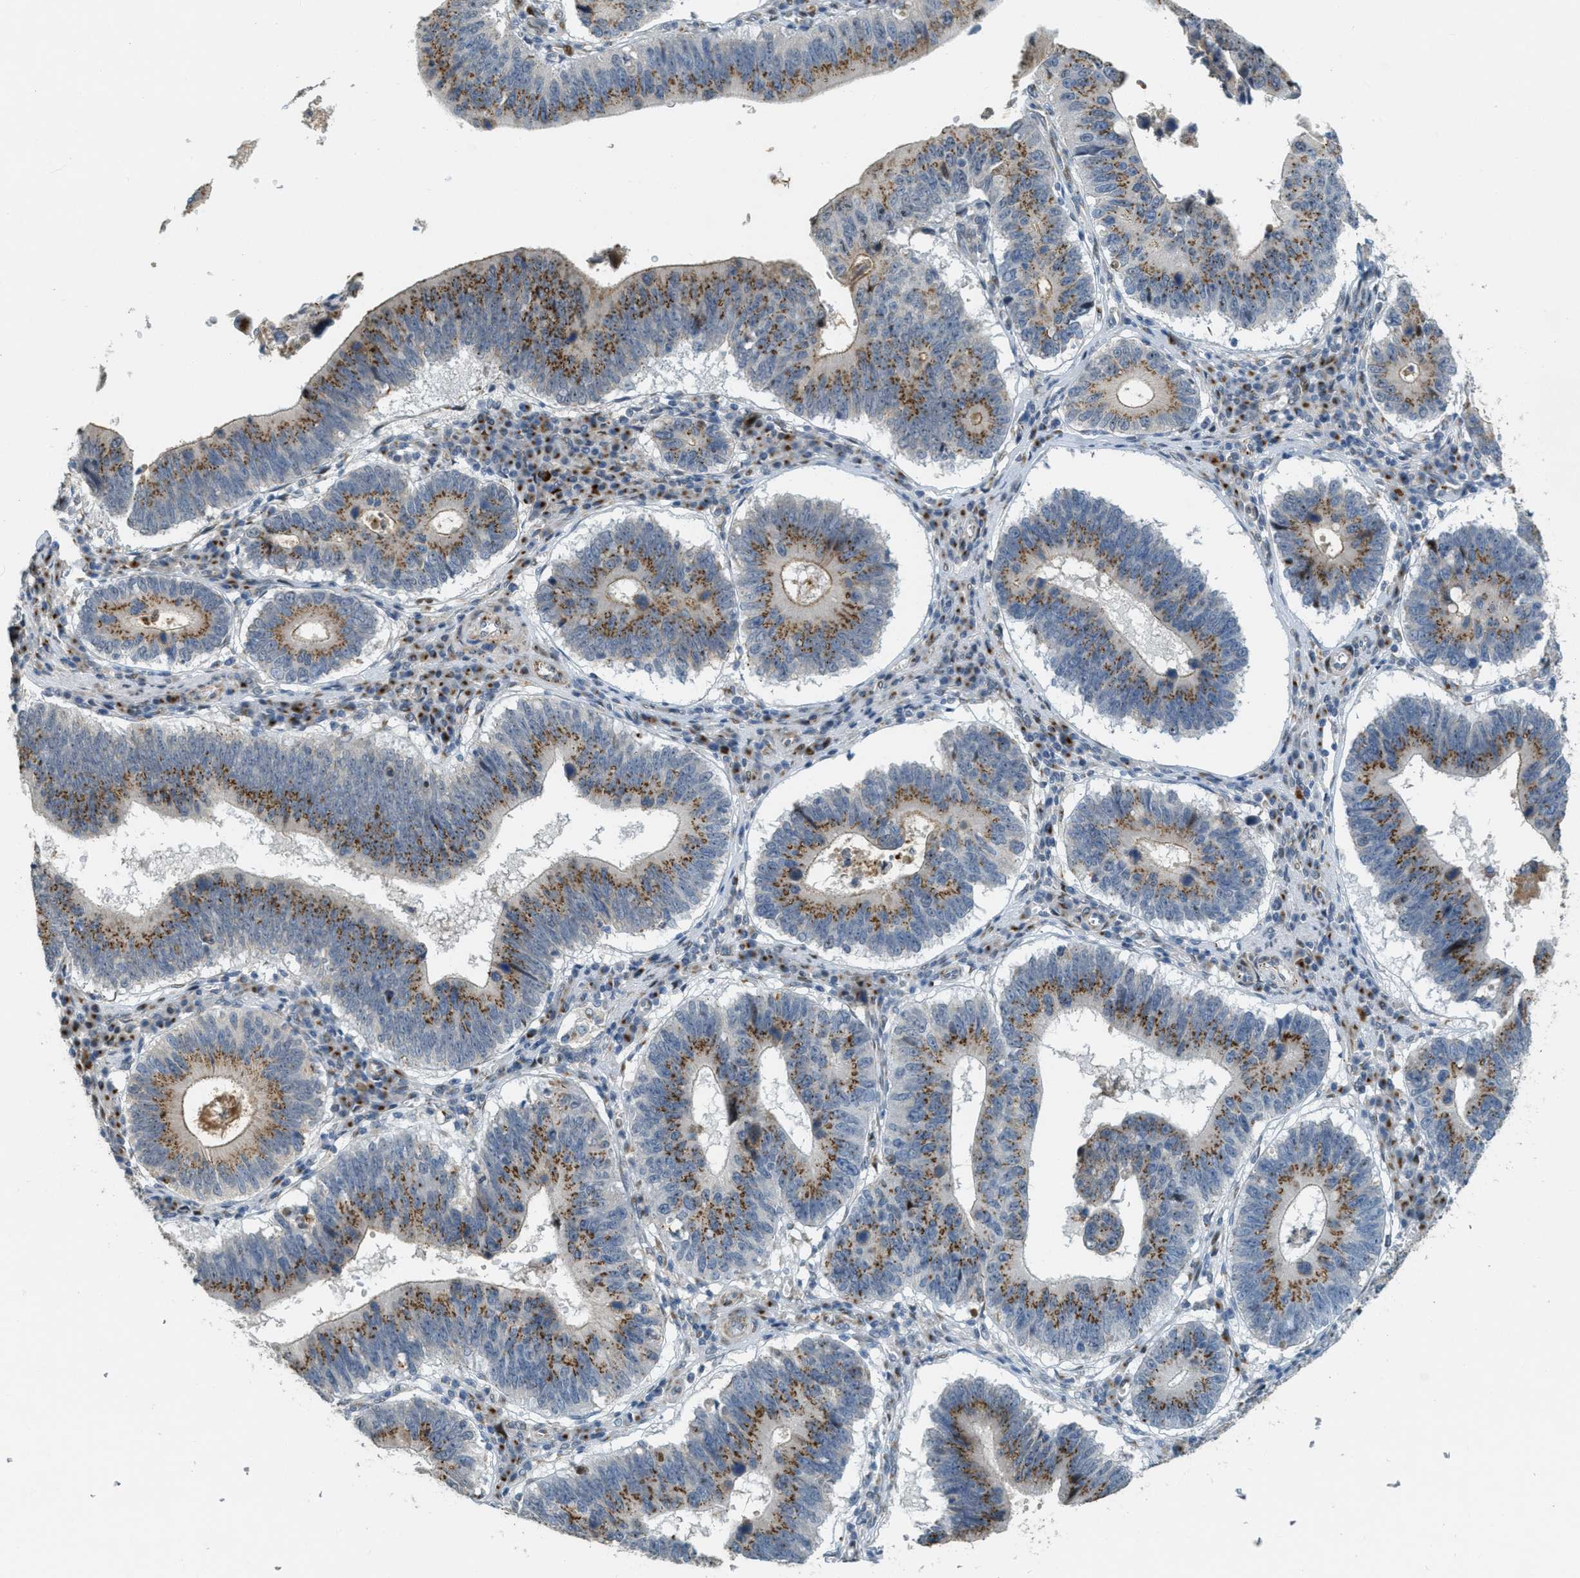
{"staining": {"intensity": "moderate", "quantity": ">75%", "location": "cytoplasmic/membranous"}, "tissue": "stomach cancer", "cell_type": "Tumor cells", "image_type": "cancer", "snomed": [{"axis": "morphology", "description": "Adenocarcinoma, NOS"}, {"axis": "topography", "description": "Stomach"}], "caption": "Immunohistochemical staining of human stomach cancer (adenocarcinoma) demonstrates medium levels of moderate cytoplasmic/membranous protein positivity in about >75% of tumor cells.", "gene": "ZFPL1", "patient": {"sex": "male", "age": 59}}